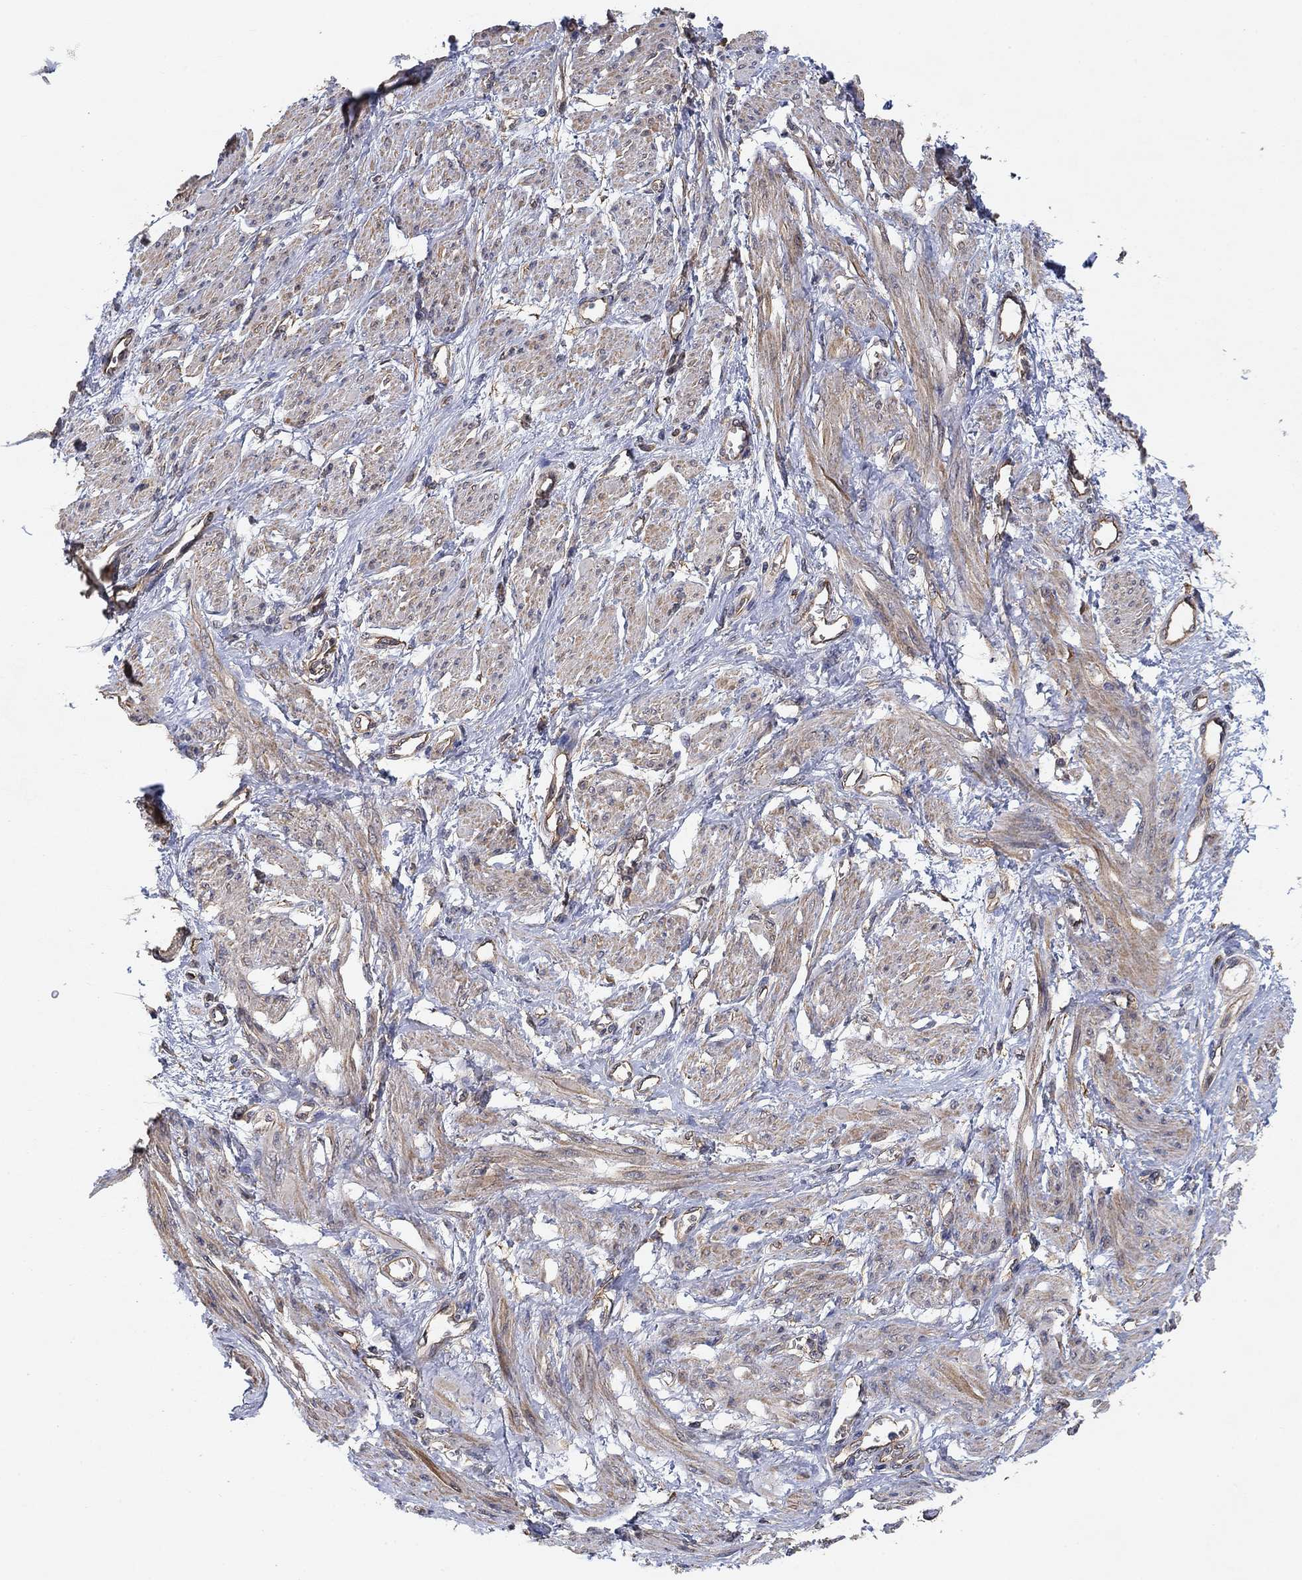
{"staining": {"intensity": "moderate", "quantity": "25%-75%", "location": "cytoplasmic/membranous"}, "tissue": "smooth muscle", "cell_type": "Smooth muscle cells", "image_type": "normal", "snomed": [{"axis": "morphology", "description": "Normal tissue, NOS"}, {"axis": "topography", "description": "Smooth muscle"}, {"axis": "topography", "description": "Uterus"}], "caption": "Immunohistochemical staining of normal human smooth muscle demonstrates moderate cytoplasmic/membranous protein expression in about 25%-75% of smooth muscle cells. (DAB (3,3'-diaminobenzidine) IHC, brown staining for protein, blue staining for nuclei).", "gene": "MCUR1", "patient": {"sex": "female", "age": 39}}